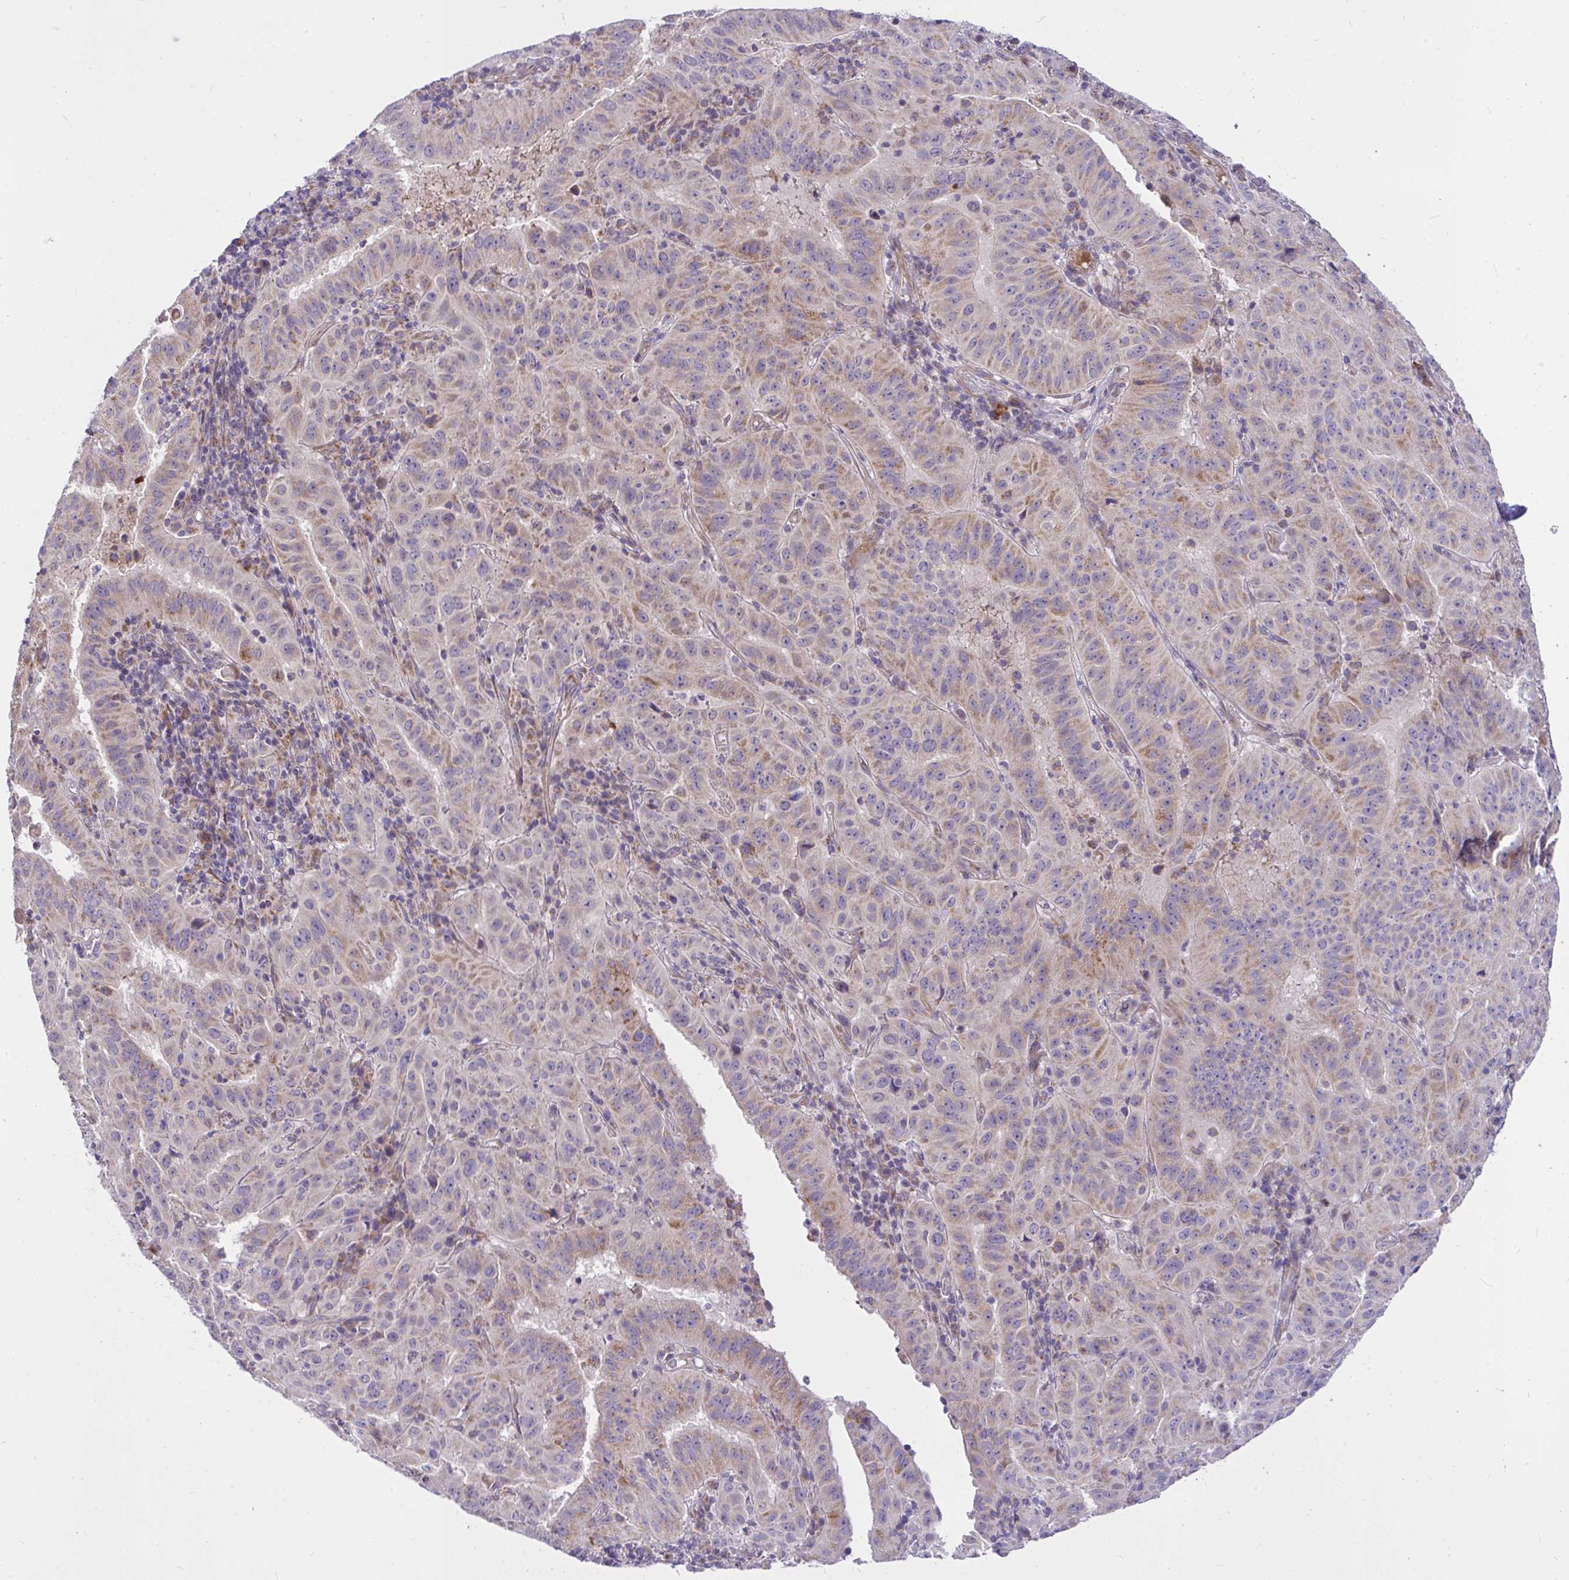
{"staining": {"intensity": "weak", "quantity": ">75%", "location": "cytoplasmic/membranous"}, "tissue": "pancreatic cancer", "cell_type": "Tumor cells", "image_type": "cancer", "snomed": [{"axis": "morphology", "description": "Adenocarcinoma, NOS"}, {"axis": "topography", "description": "Pancreas"}], "caption": "Protein expression analysis of human pancreatic cancer reveals weak cytoplasmic/membranous staining in approximately >75% of tumor cells.", "gene": "CEP63", "patient": {"sex": "male", "age": 63}}